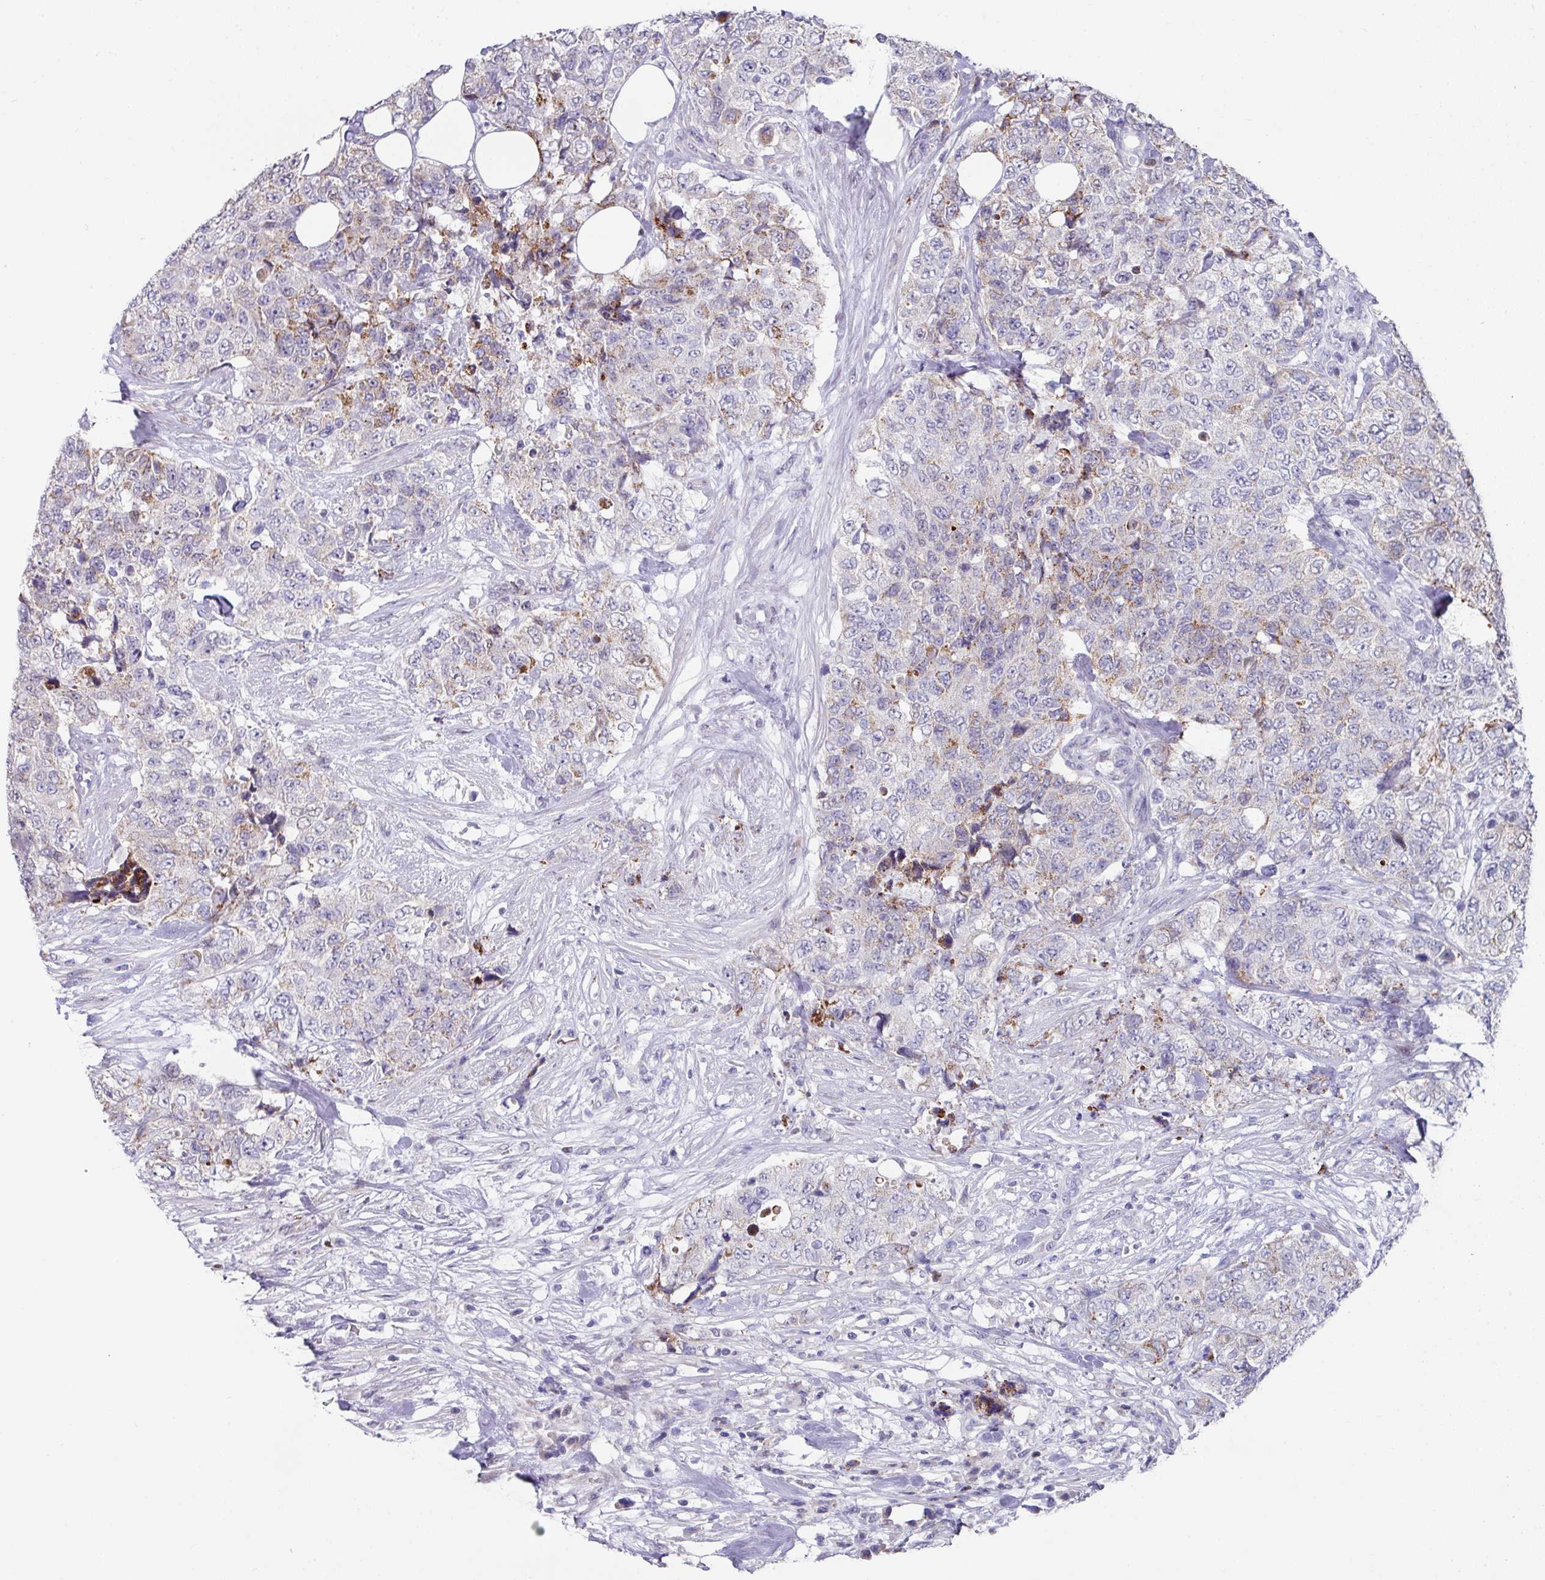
{"staining": {"intensity": "moderate", "quantity": "<25%", "location": "cytoplasmic/membranous"}, "tissue": "urothelial cancer", "cell_type": "Tumor cells", "image_type": "cancer", "snomed": [{"axis": "morphology", "description": "Urothelial carcinoma, High grade"}, {"axis": "topography", "description": "Urinary bladder"}], "caption": "Urothelial cancer stained for a protein (brown) demonstrates moderate cytoplasmic/membranous positive staining in approximately <25% of tumor cells.", "gene": "CBX7", "patient": {"sex": "female", "age": 78}}